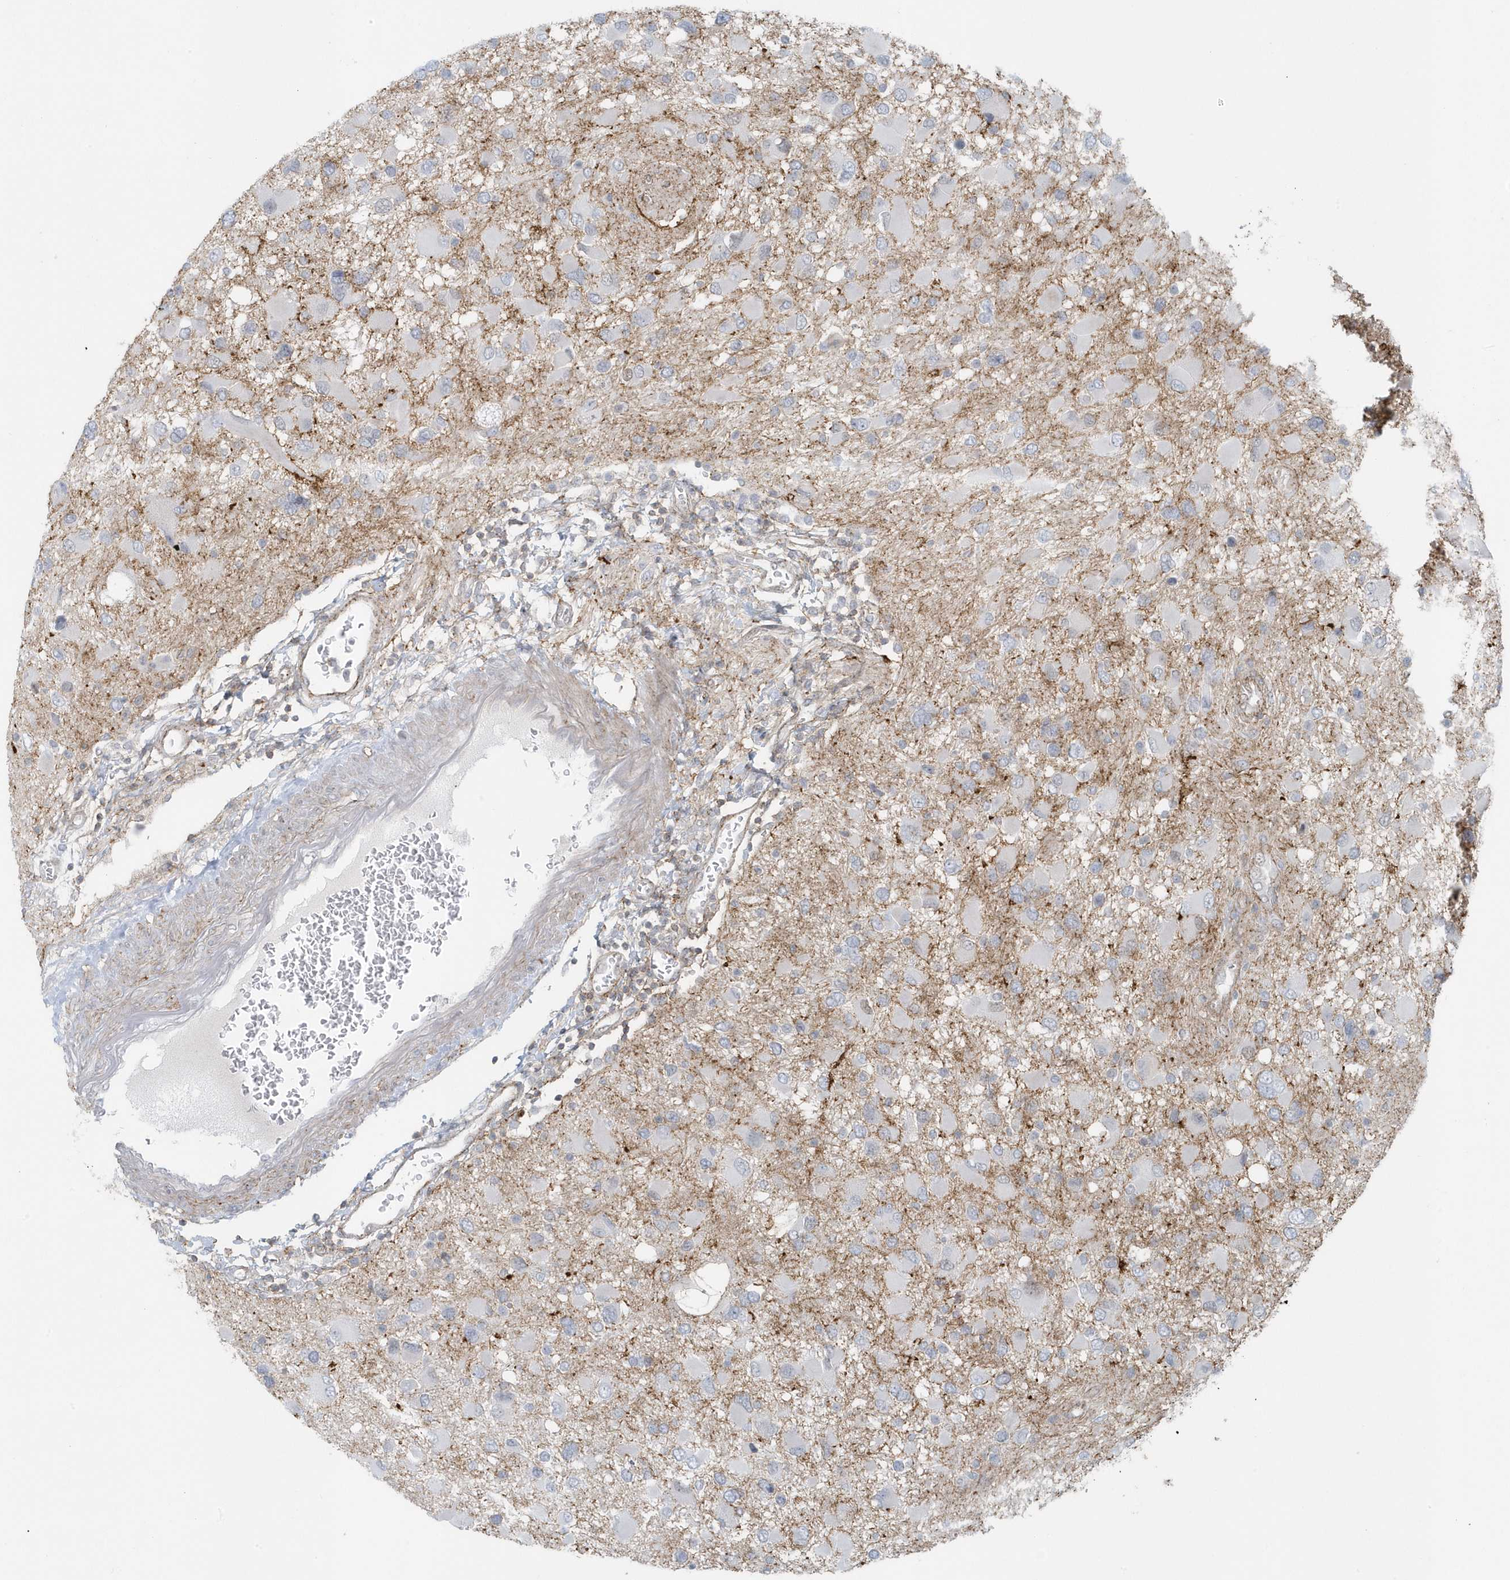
{"staining": {"intensity": "negative", "quantity": "none", "location": "none"}, "tissue": "glioma", "cell_type": "Tumor cells", "image_type": "cancer", "snomed": [{"axis": "morphology", "description": "Glioma, malignant, High grade"}, {"axis": "topography", "description": "Brain"}], "caption": "DAB (3,3'-diaminobenzidine) immunohistochemical staining of human glioma exhibits no significant positivity in tumor cells.", "gene": "CACNB2", "patient": {"sex": "male", "age": 53}}